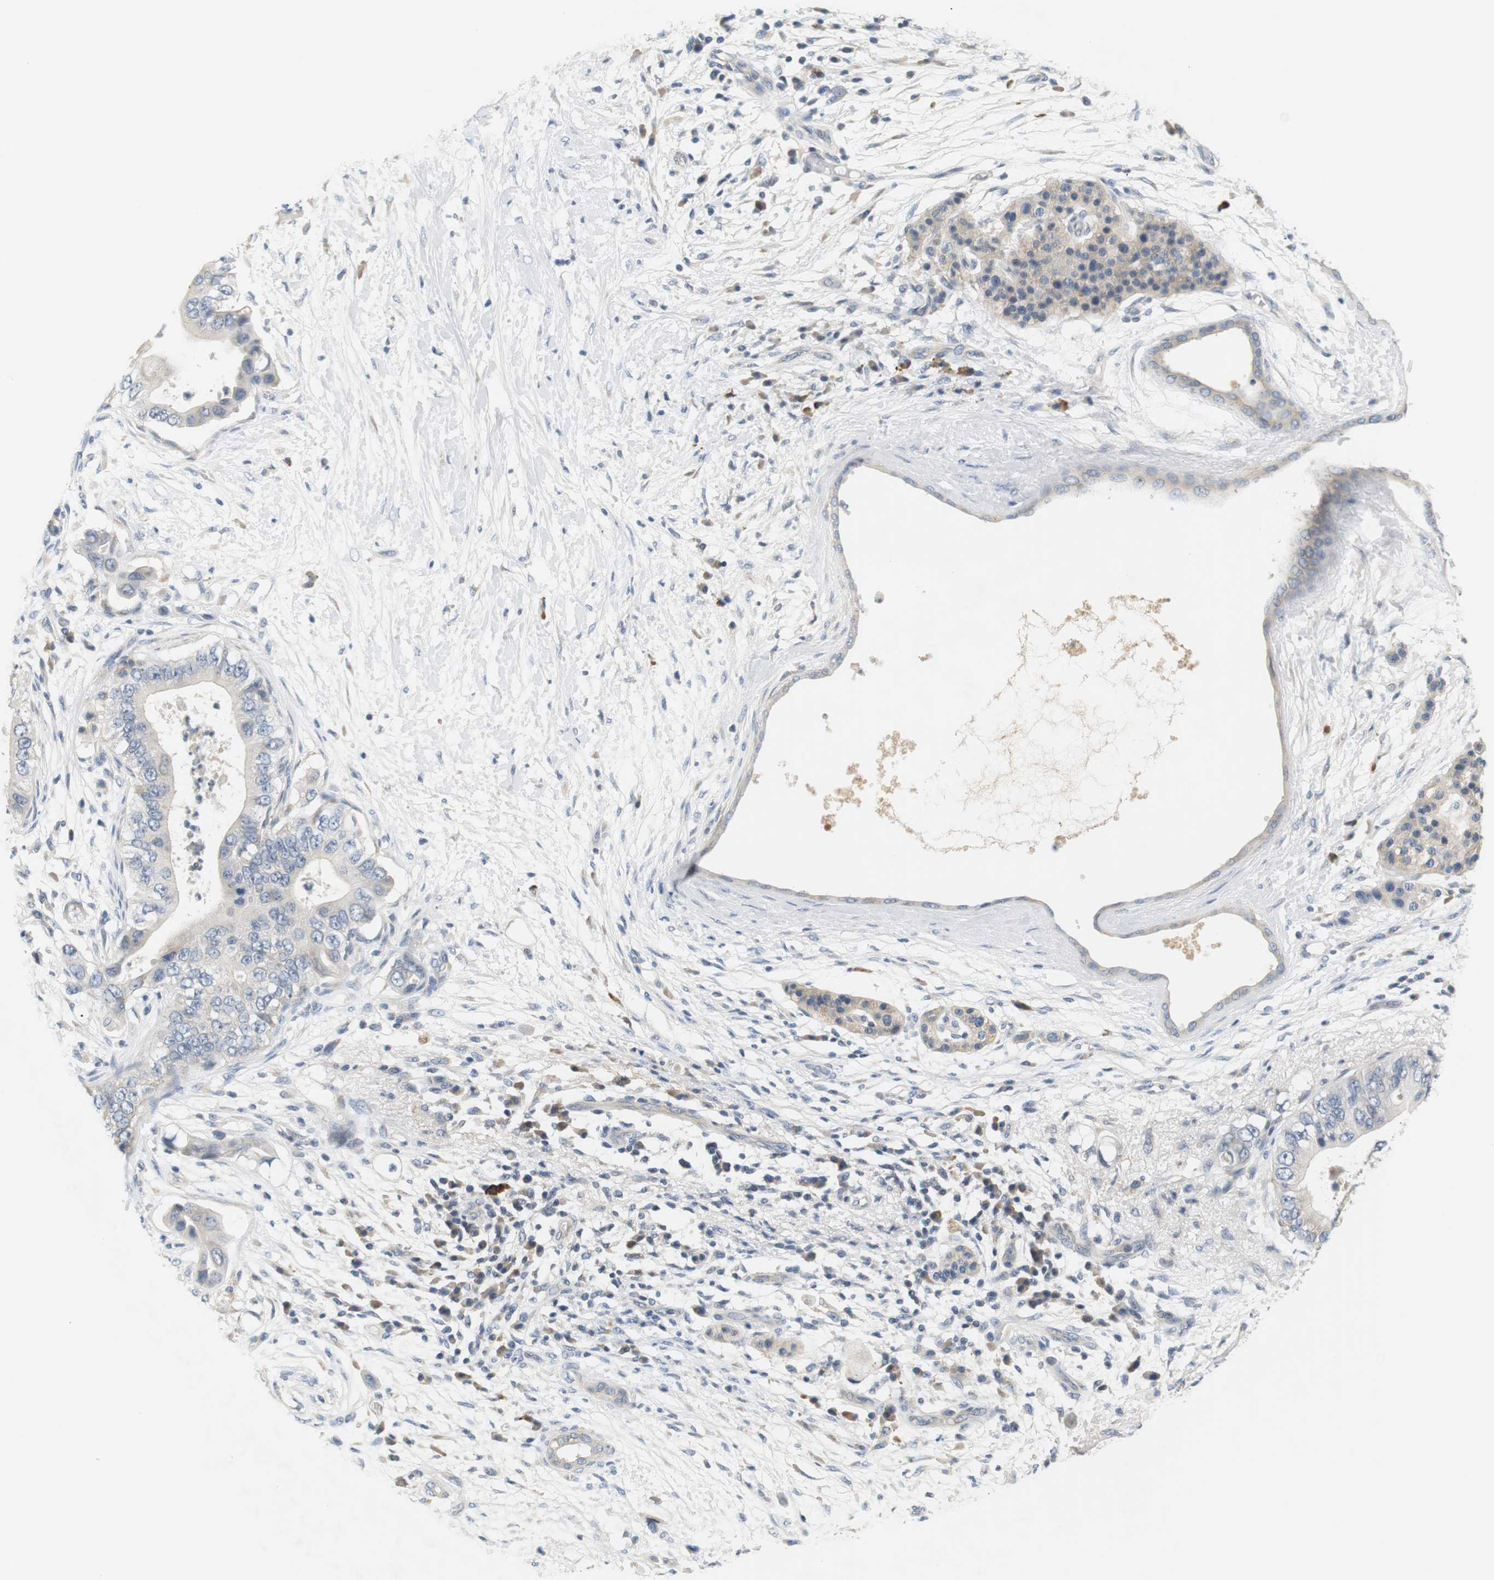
{"staining": {"intensity": "negative", "quantity": "none", "location": "none"}, "tissue": "pancreatic cancer", "cell_type": "Tumor cells", "image_type": "cancer", "snomed": [{"axis": "morphology", "description": "Adenocarcinoma, NOS"}, {"axis": "topography", "description": "Pancreas"}], "caption": "The immunohistochemistry (IHC) micrograph has no significant expression in tumor cells of pancreatic cancer (adenocarcinoma) tissue.", "gene": "EVA1C", "patient": {"sex": "male", "age": 77}}